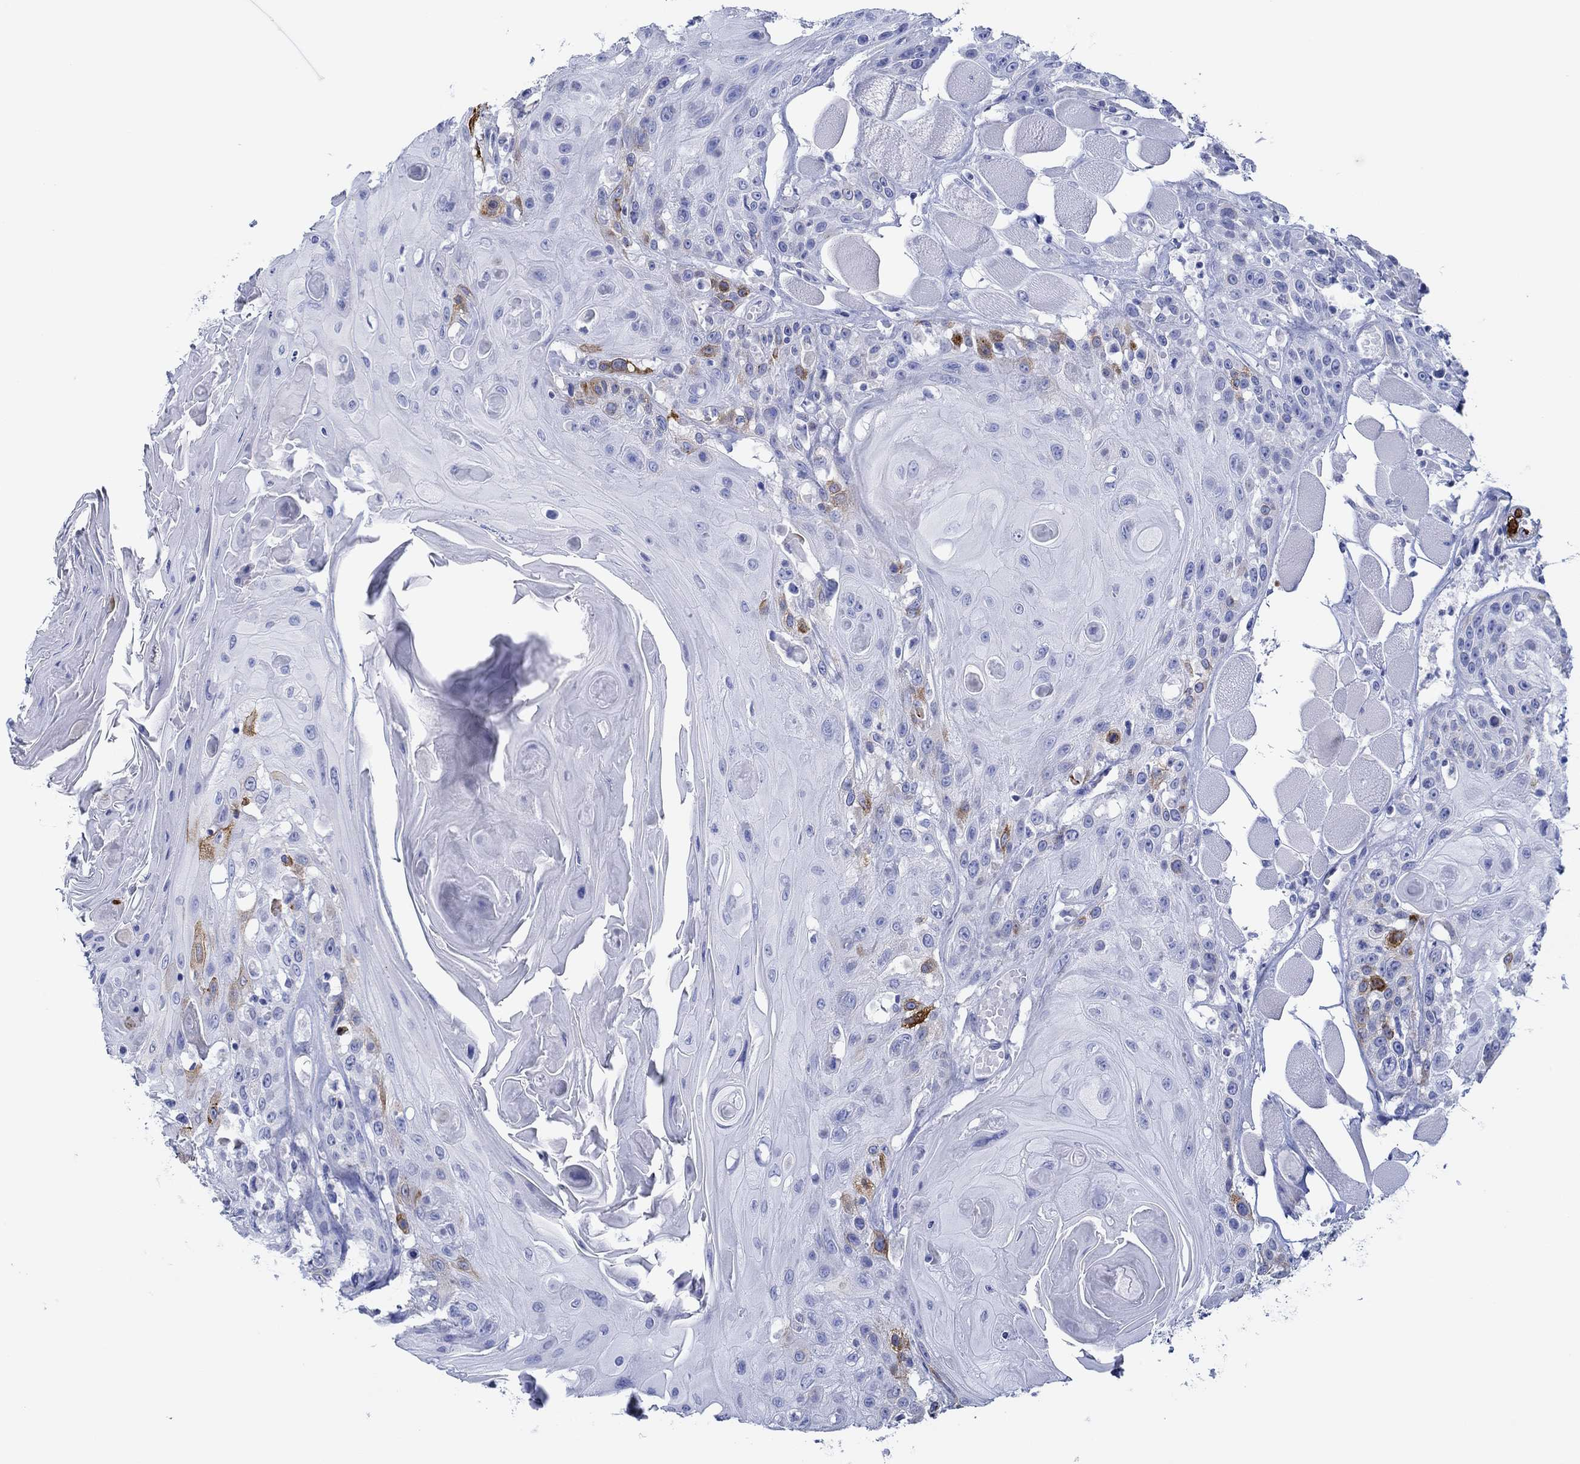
{"staining": {"intensity": "strong", "quantity": "<25%", "location": "cytoplasmic/membranous"}, "tissue": "head and neck cancer", "cell_type": "Tumor cells", "image_type": "cancer", "snomed": [{"axis": "morphology", "description": "Squamous cell carcinoma, NOS"}, {"axis": "topography", "description": "Head-Neck"}], "caption": "This is a photomicrograph of immunohistochemistry staining of head and neck cancer (squamous cell carcinoma), which shows strong positivity in the cytoplasmic/membranous of tumor cells.", "gene": "IGFBP6", "patient": {"sex": "female", "age": 59}}